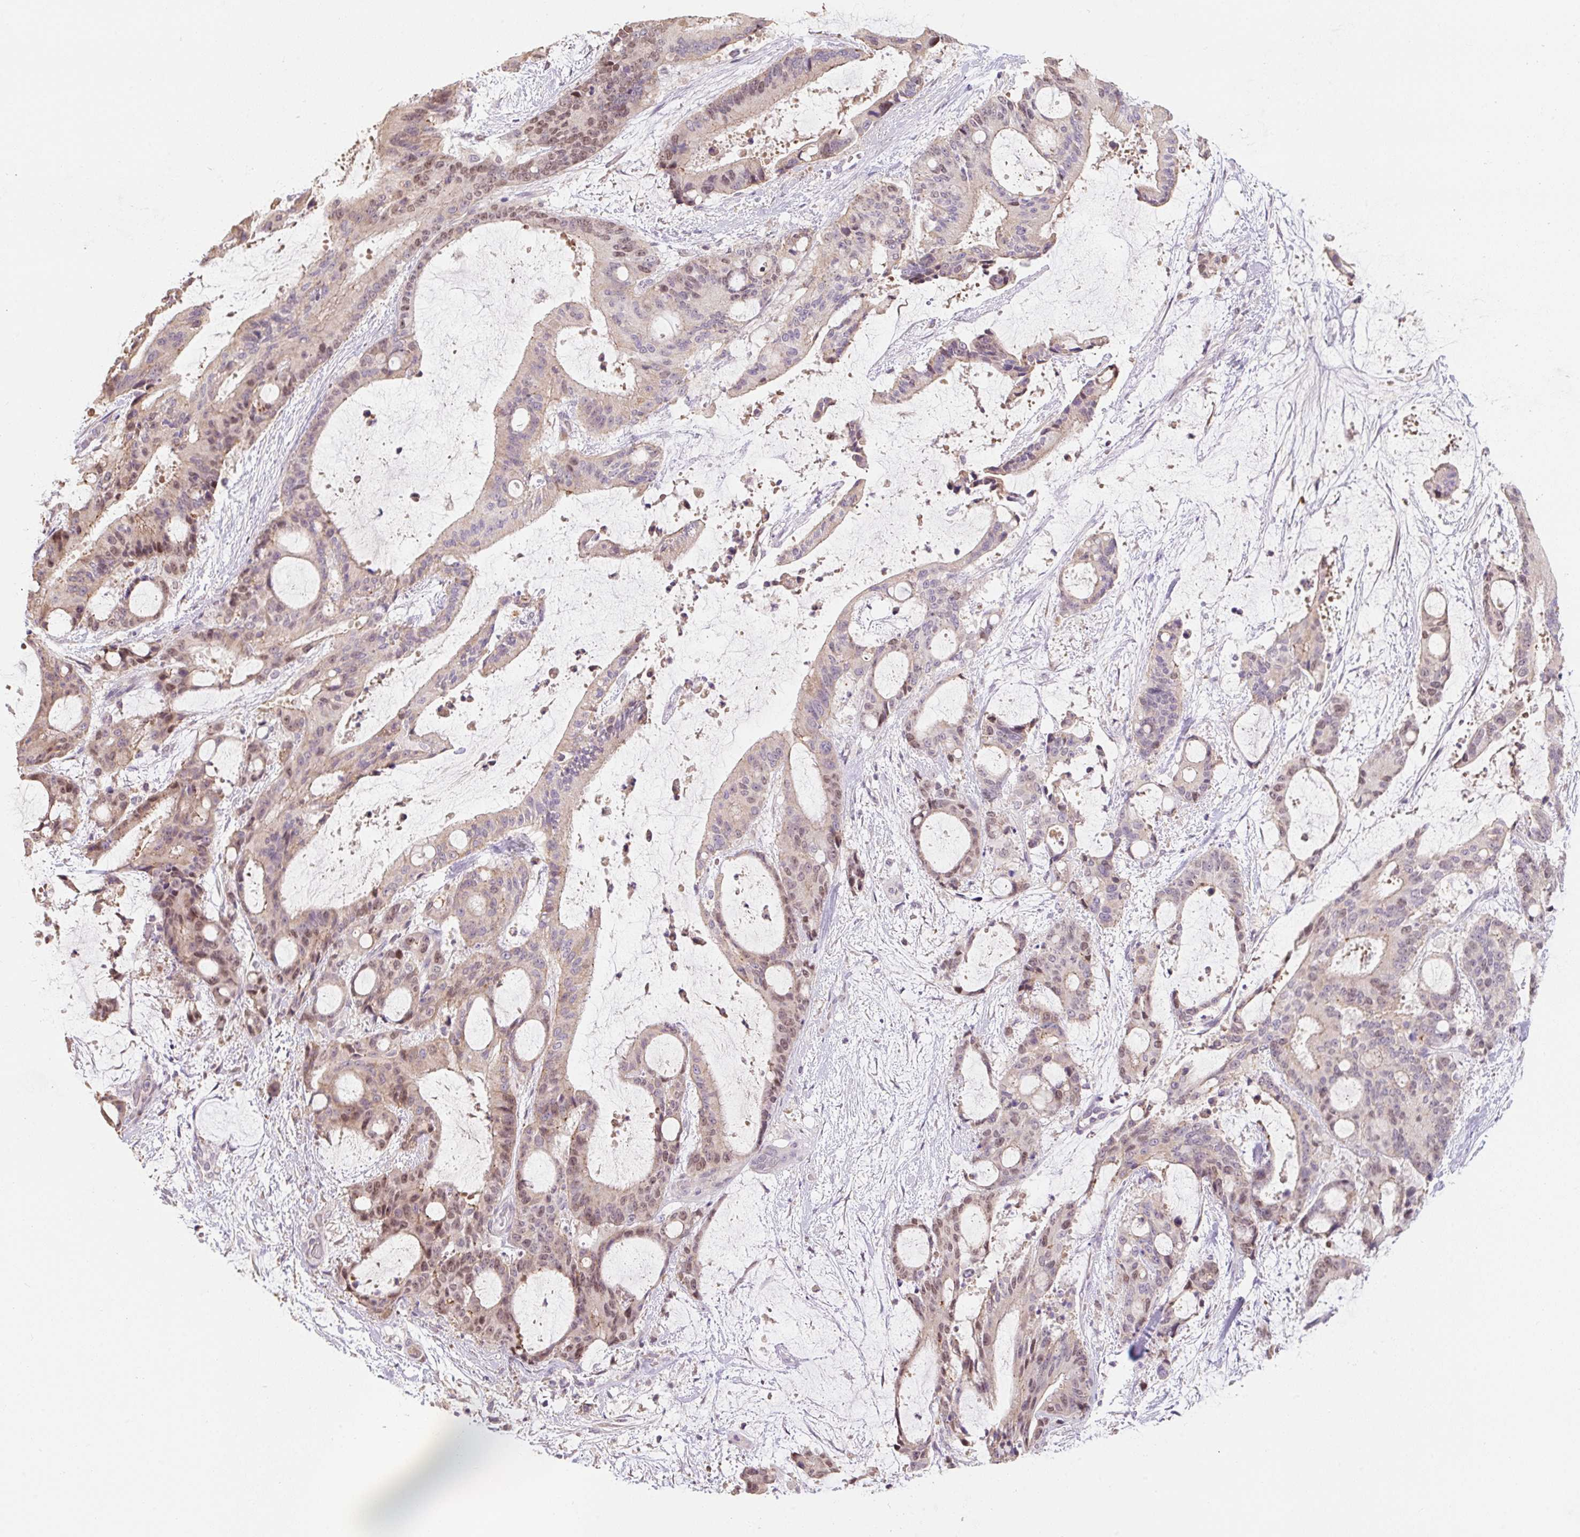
{"staining": {"intensity": "moderate", "quantity": ">75%", "location": "nuclear"}, "tissue": "liver cancer", "cell_type": "Tumor cells", "image_type": "cancer", "snomed": [{"axis": "morphology", "description": "Normal tissue, NOS"}, {"axis": "morphology", "description": "Cholangiocarcinoma"}, {"axis": "topography", "description": "Liver"}, {"axis": "topography", "description": "Peripheral nerve tissue"}], "caption": "Immunohistochemical staining of human cholangiocarcinoma (liver) shows moderate nuclear protein positivity in about >75% of tumor cells.", "gene": "MIA2", "patient": {"sex": "female", "age": 73}}